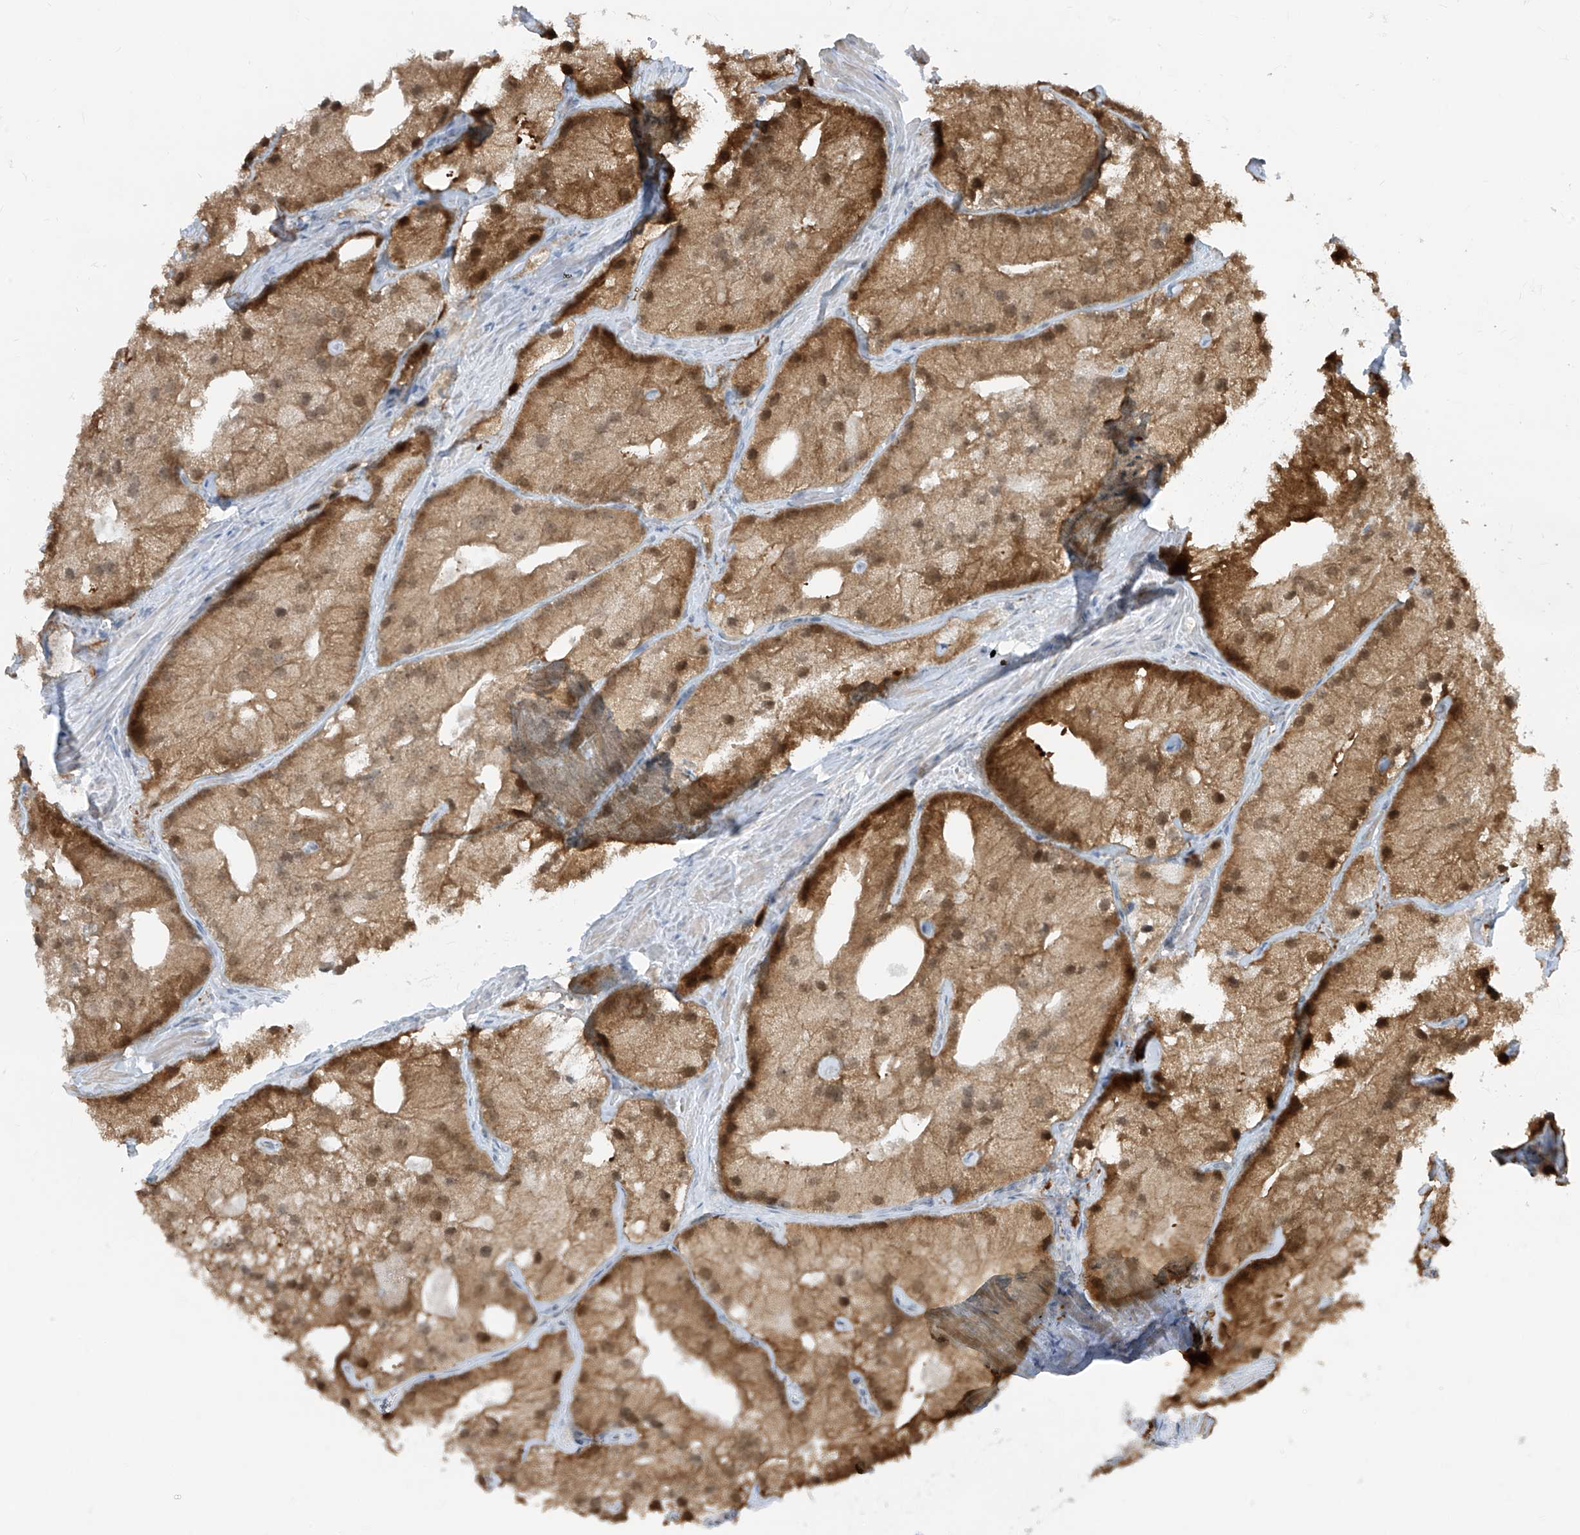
{"staining": {"intensity": "moderate", "quantity": ">75%", "location": "cytoplasmic/membranous,nuclear"}, "tissue": "prostate cancer", "cell_type": "Tumor cells", "image_type": "cancer", "snomed": [{"axis": "morphology", "description": "Adenocarcinoma, Low grade"}, {"axis": "topography", "description": "Prostate"}], "caption": "A high-resolution photomicrograph shows immunohistochemistry (IHC) staining of prostate cancer, which shows moderate cytoplasmic/membranous and nuclear staining in approximately >75% of tumor cells. Immunohistochemistry (ihc) stains the protein in brown and the nuclei are stained blue.", "gene": "TTC38", "patient": {"sex": "male", "age": 69}}